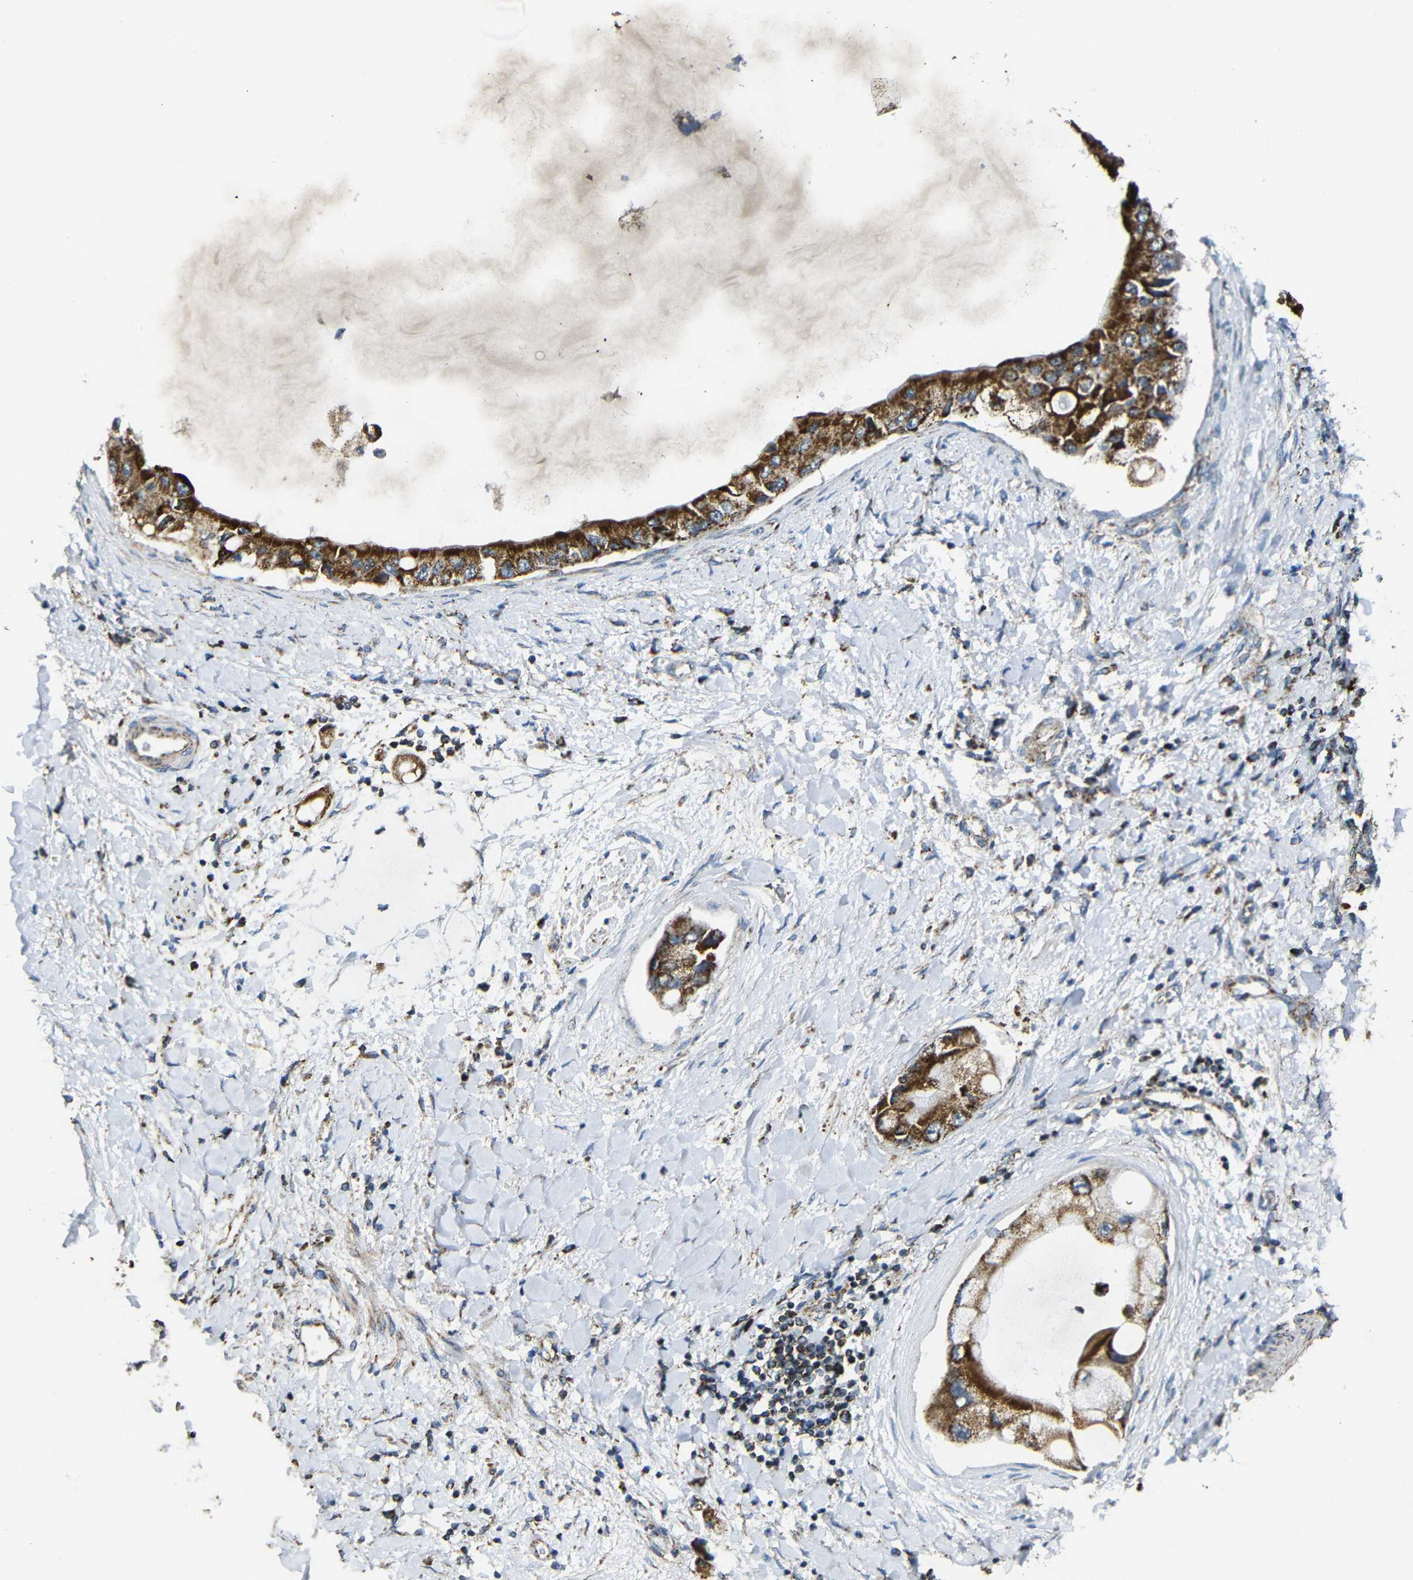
{"staining": {"intensity": "strong", "quantity": ">75%", "location": "cytoplasmic/membranous"}, "tissue": "liver cancer", "cell_type": "Tumor cells", "image_type": "cancer", "snomed": [{"axis": "morphology", "description": "Cholangiocarcinoma"}, {"axis": "topography", "description": "Liver"}], "caption": "Immunohistochemical staining of human liver cancer (cholangiocarcinoma) exhibits strong cytoplasmic/membranous protein expression in approximately >75% of tumor cells.", "gene": "NR3C2", "patient": {"sex": "male", "age": 50}}